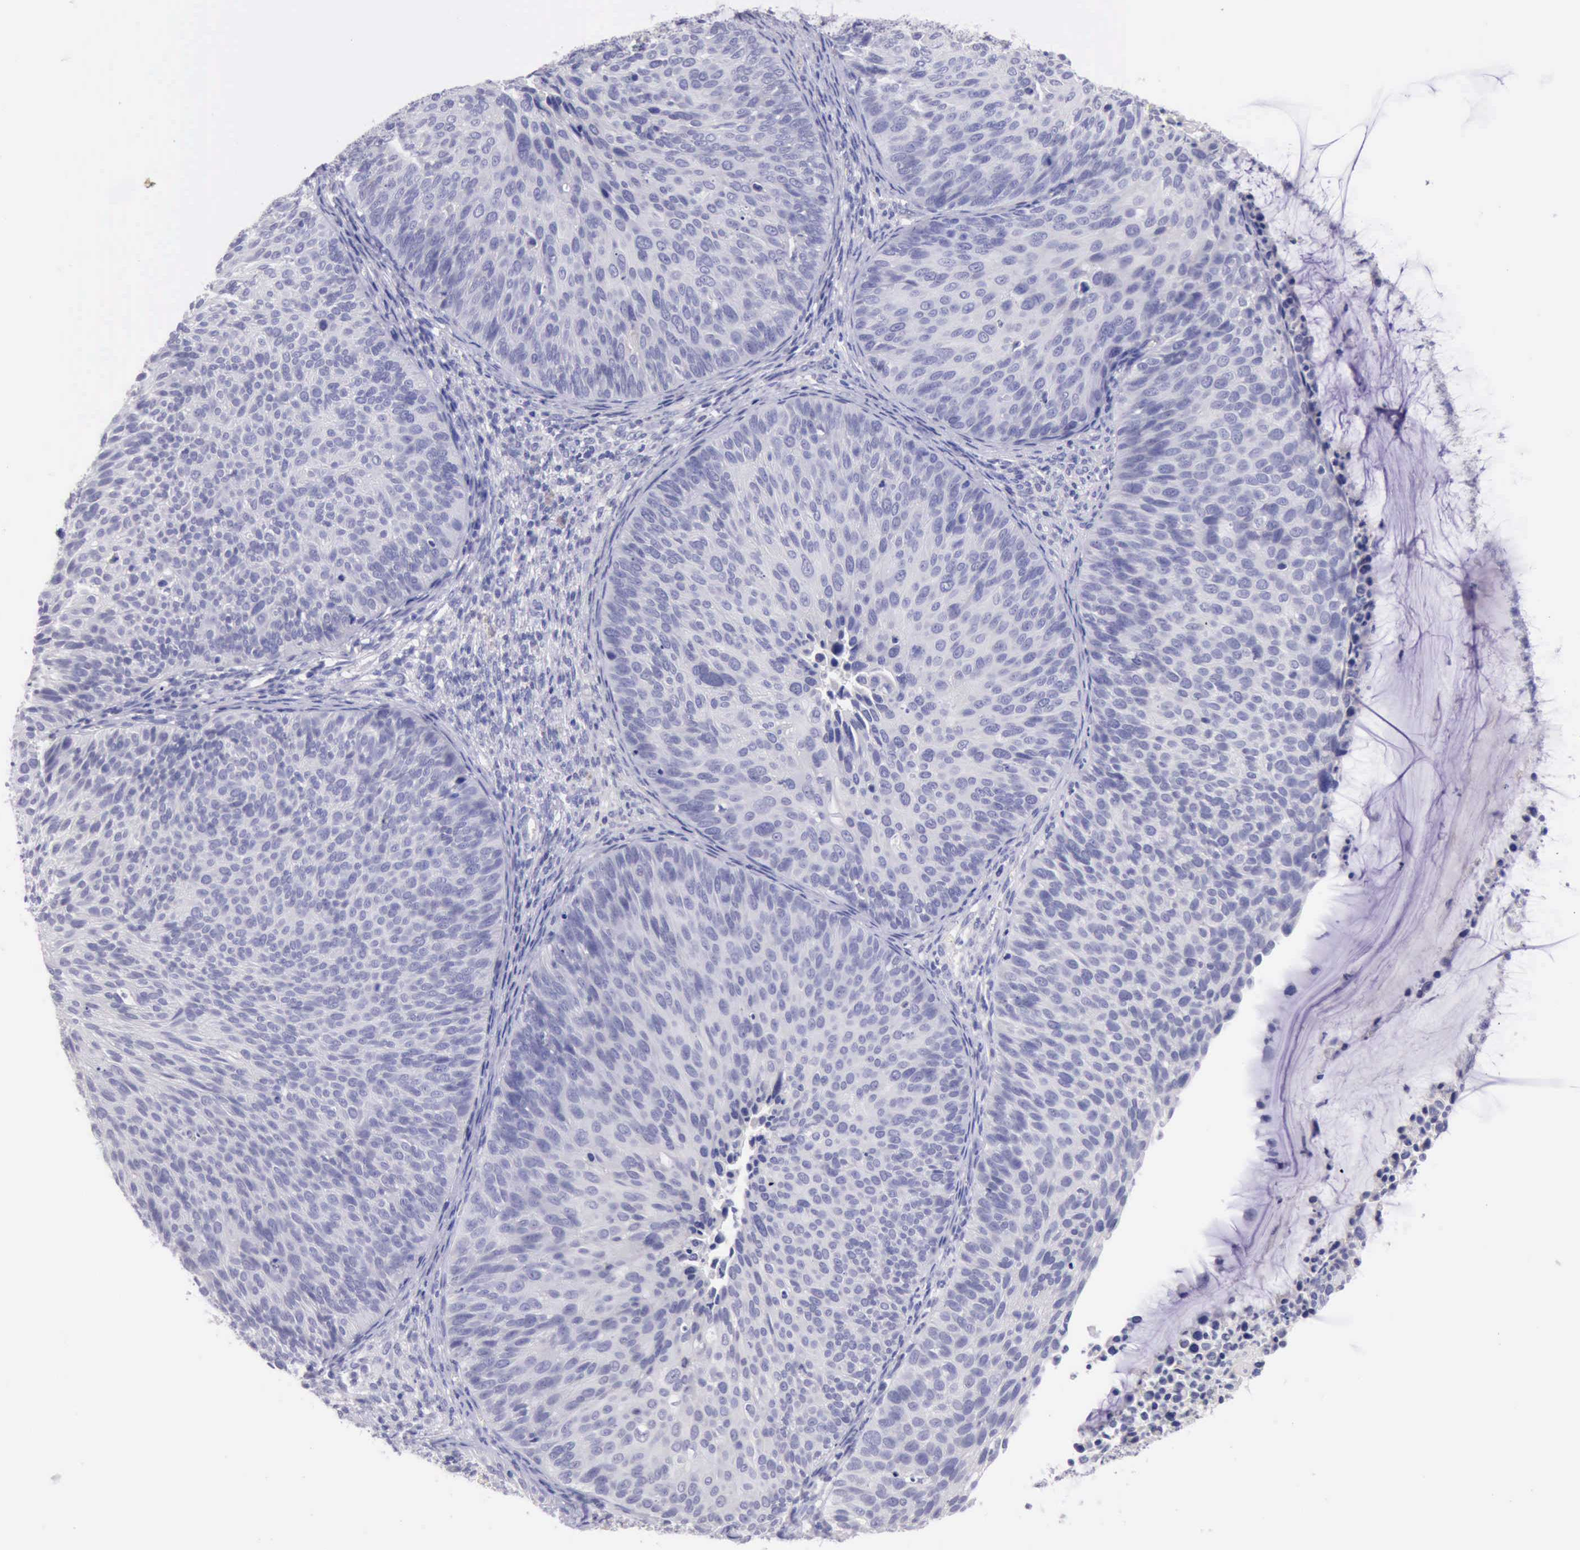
{"staining": {"intensity": "negative", "quantity": "none", "location": "none"}, "tissue": "cervical cancer", "cell_type": "Tumor cells", "image_type": "cancer", "snomed": [{"axis": "morphology", "description": "Squamous cell carcinoma, NOS"}, {"axis": "topography", "description": "Cervix"}], "caption": "Immunohistochemistry image of squamous cell carcinoma (cervical) stained for a protein (brown), which shows no expression in tumor cells. (DAB (3,3'-diaminobenzidine) immunohistochemistry (IHC) visualized using brightfield microscopy, high magnification).", "gene": "LRFN5", "patient": {"sex": "female", "age": 36}}